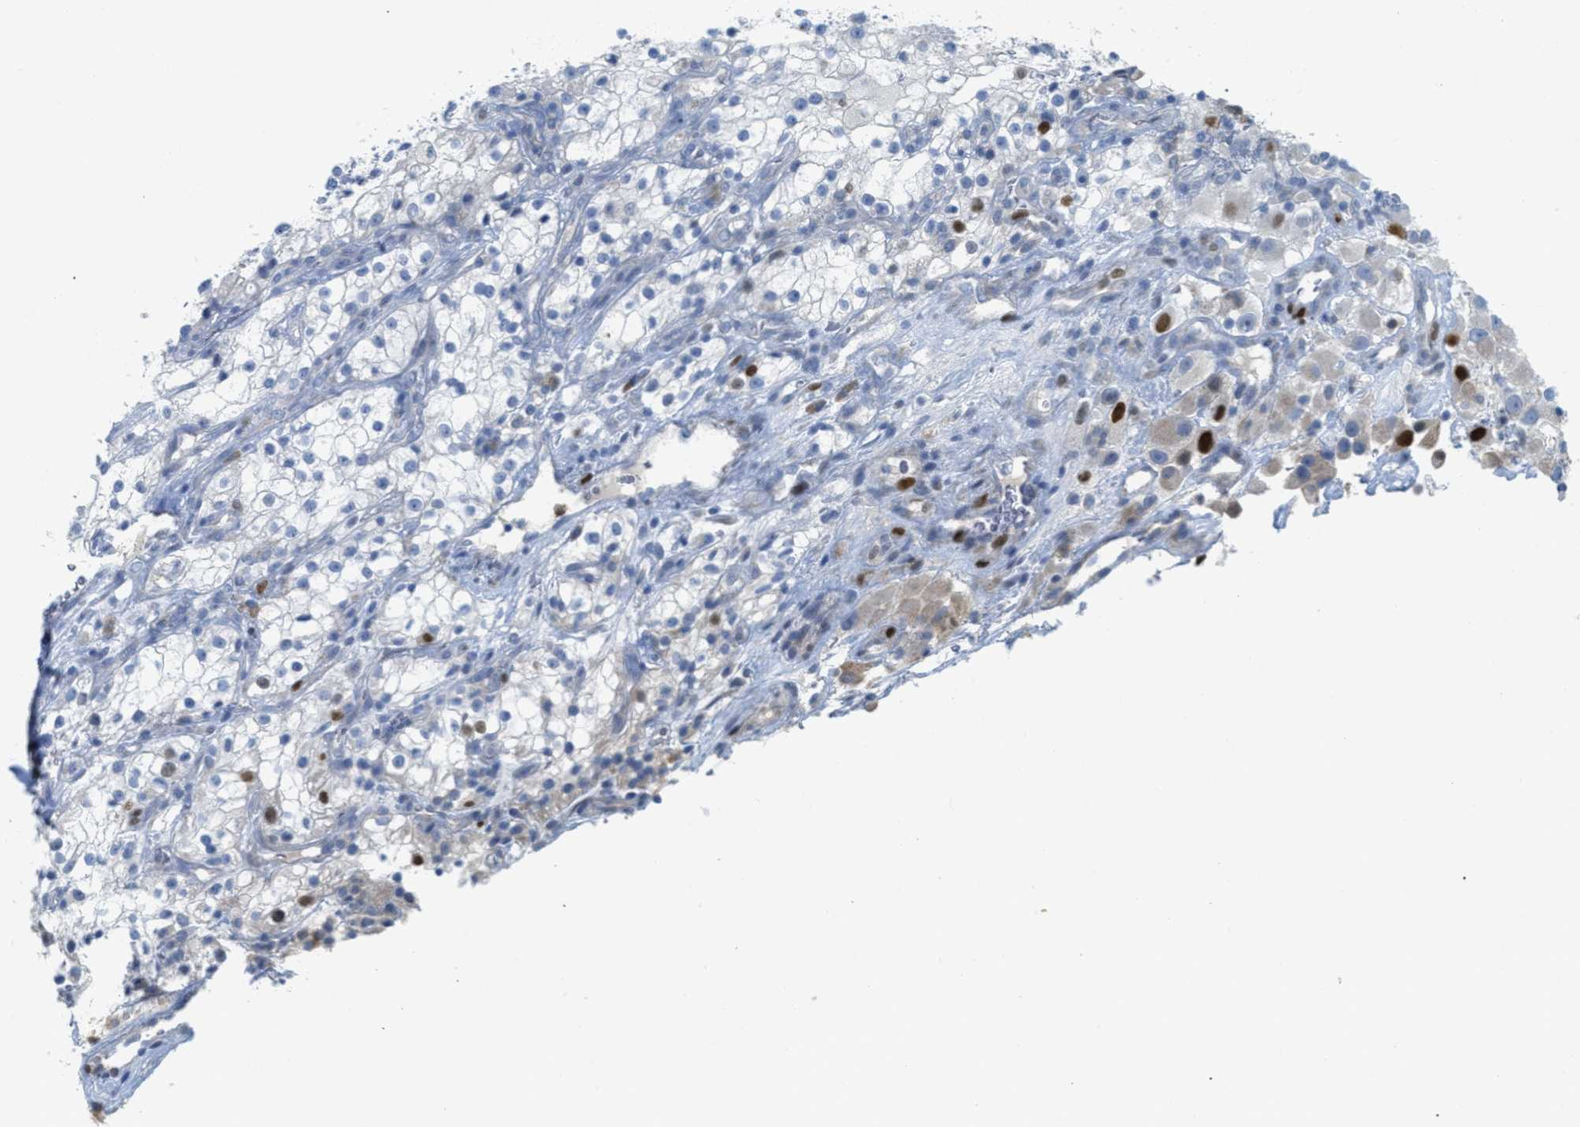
{"staining": {"intensity": "negative", "quantity": "none", "location": "none"}, "tissue": "renal cancer", "cell_type": "Tumor cells", "image_type": "cancer", "snomed": [{"axis": "morphology", "description": "Adenocarcinoma, NOS"}, {"axis": "topography", "description": "Kidney"}], "caption": "High magnification brightfield microscopy of renal cancer stained with DAB (brown) and counterstained with hematoxylin (blue): tumor cells show no significant expression.", "gene": "ORC6", "patient": {"sex": "female", "age": 52}}